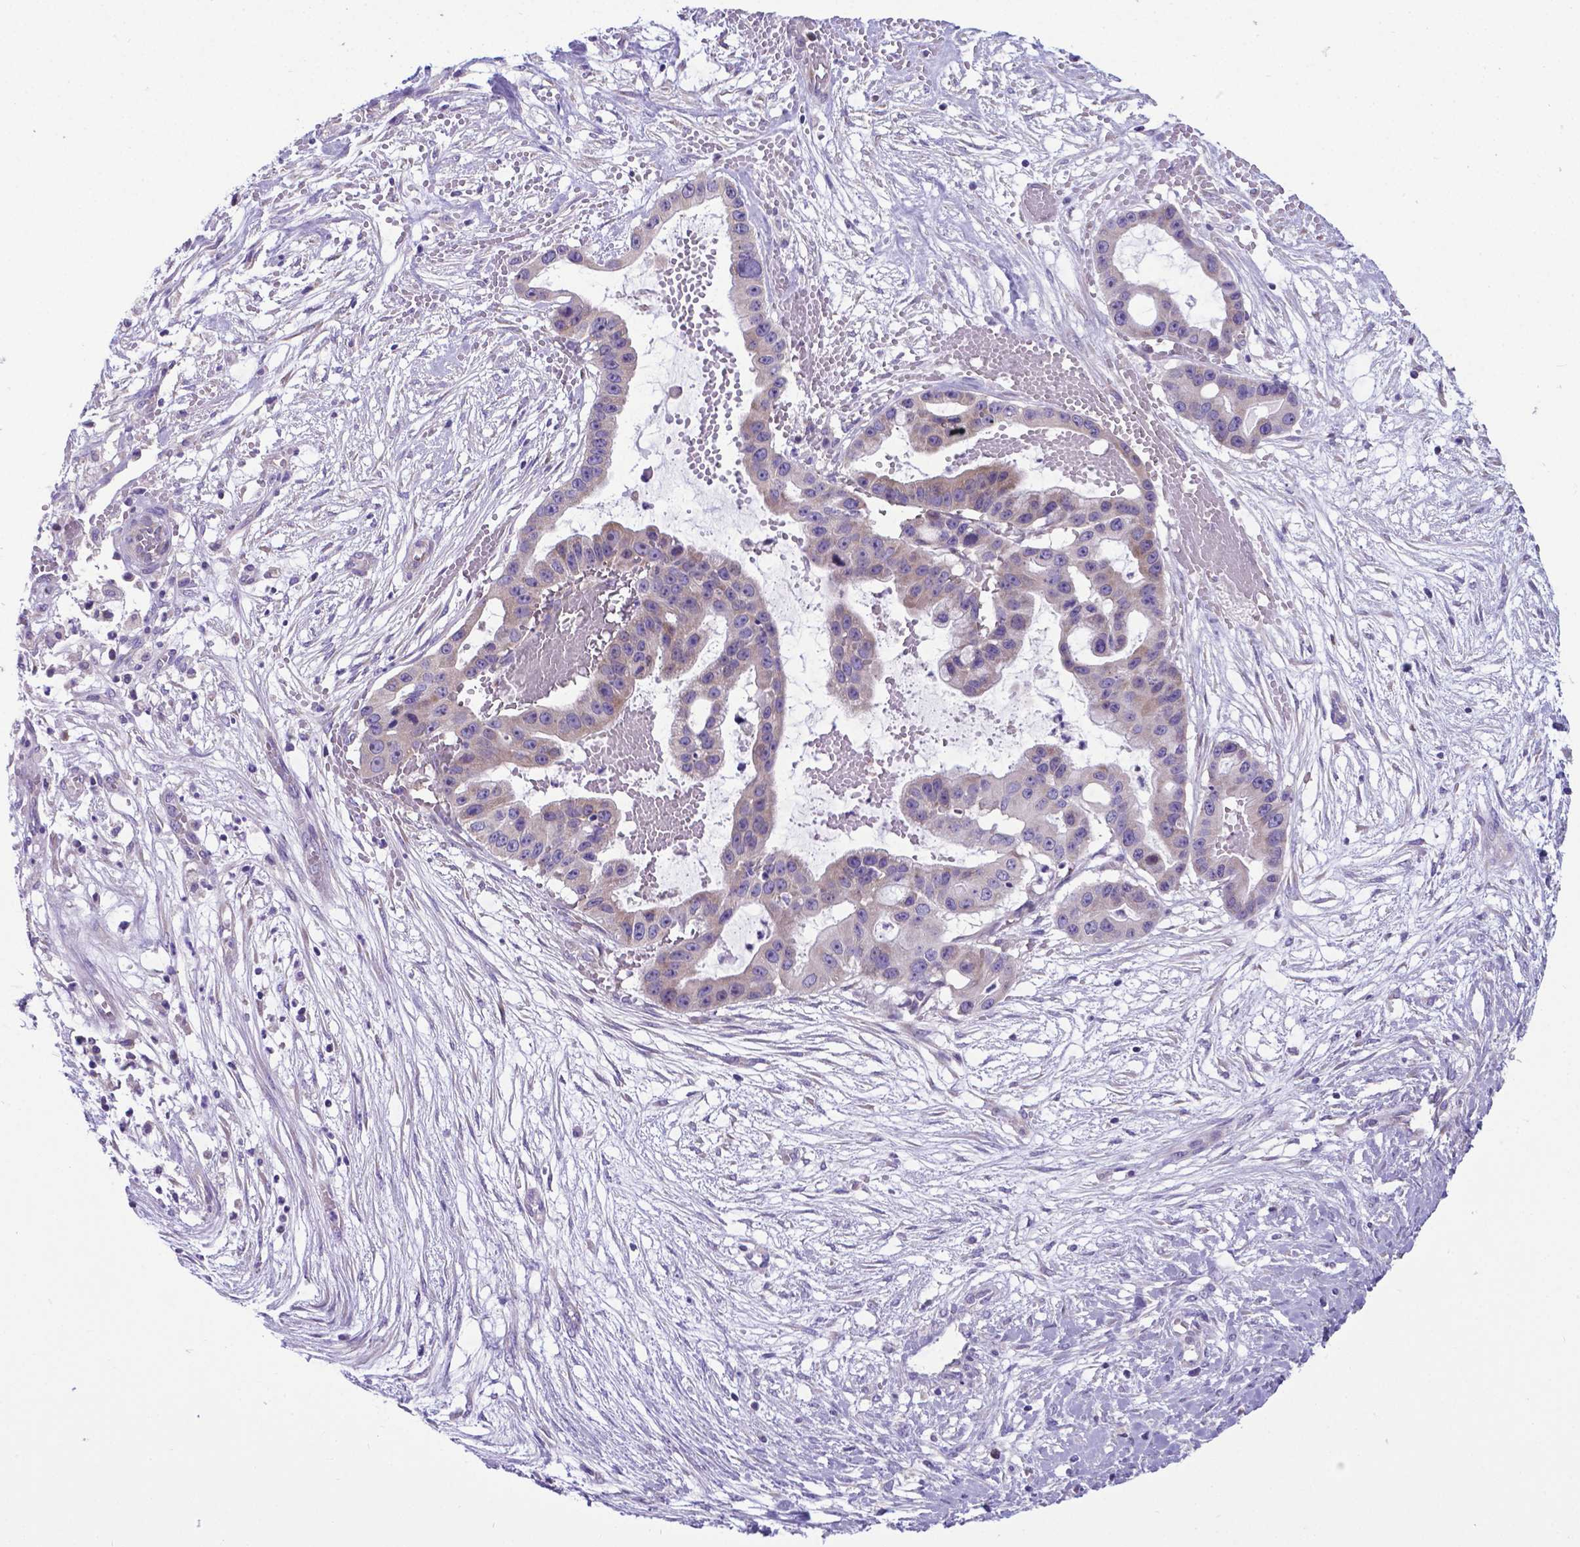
{"staining": {"intensity": "weak", "quantity": ">75%", "location": "cytoplasmic/membranous"}, "tissue": "ovarian cancer", "cell_type": "Tumor cells", "image_type": "cancer", "snomed": [{"axis": "morphology", "description": "Cystadenocarcinoma, serous, NOS"}, {"axis": "topography", "description": "Ovary"}], "caption": "Ovarian cancer (serous cystadenocarcinoma) tissue demonstrates weak cytoplasmic/membranous staining in approximately >75% of tumor cells", "gene": "RPL6", "patient": {"sex": "female", "age": 56}}